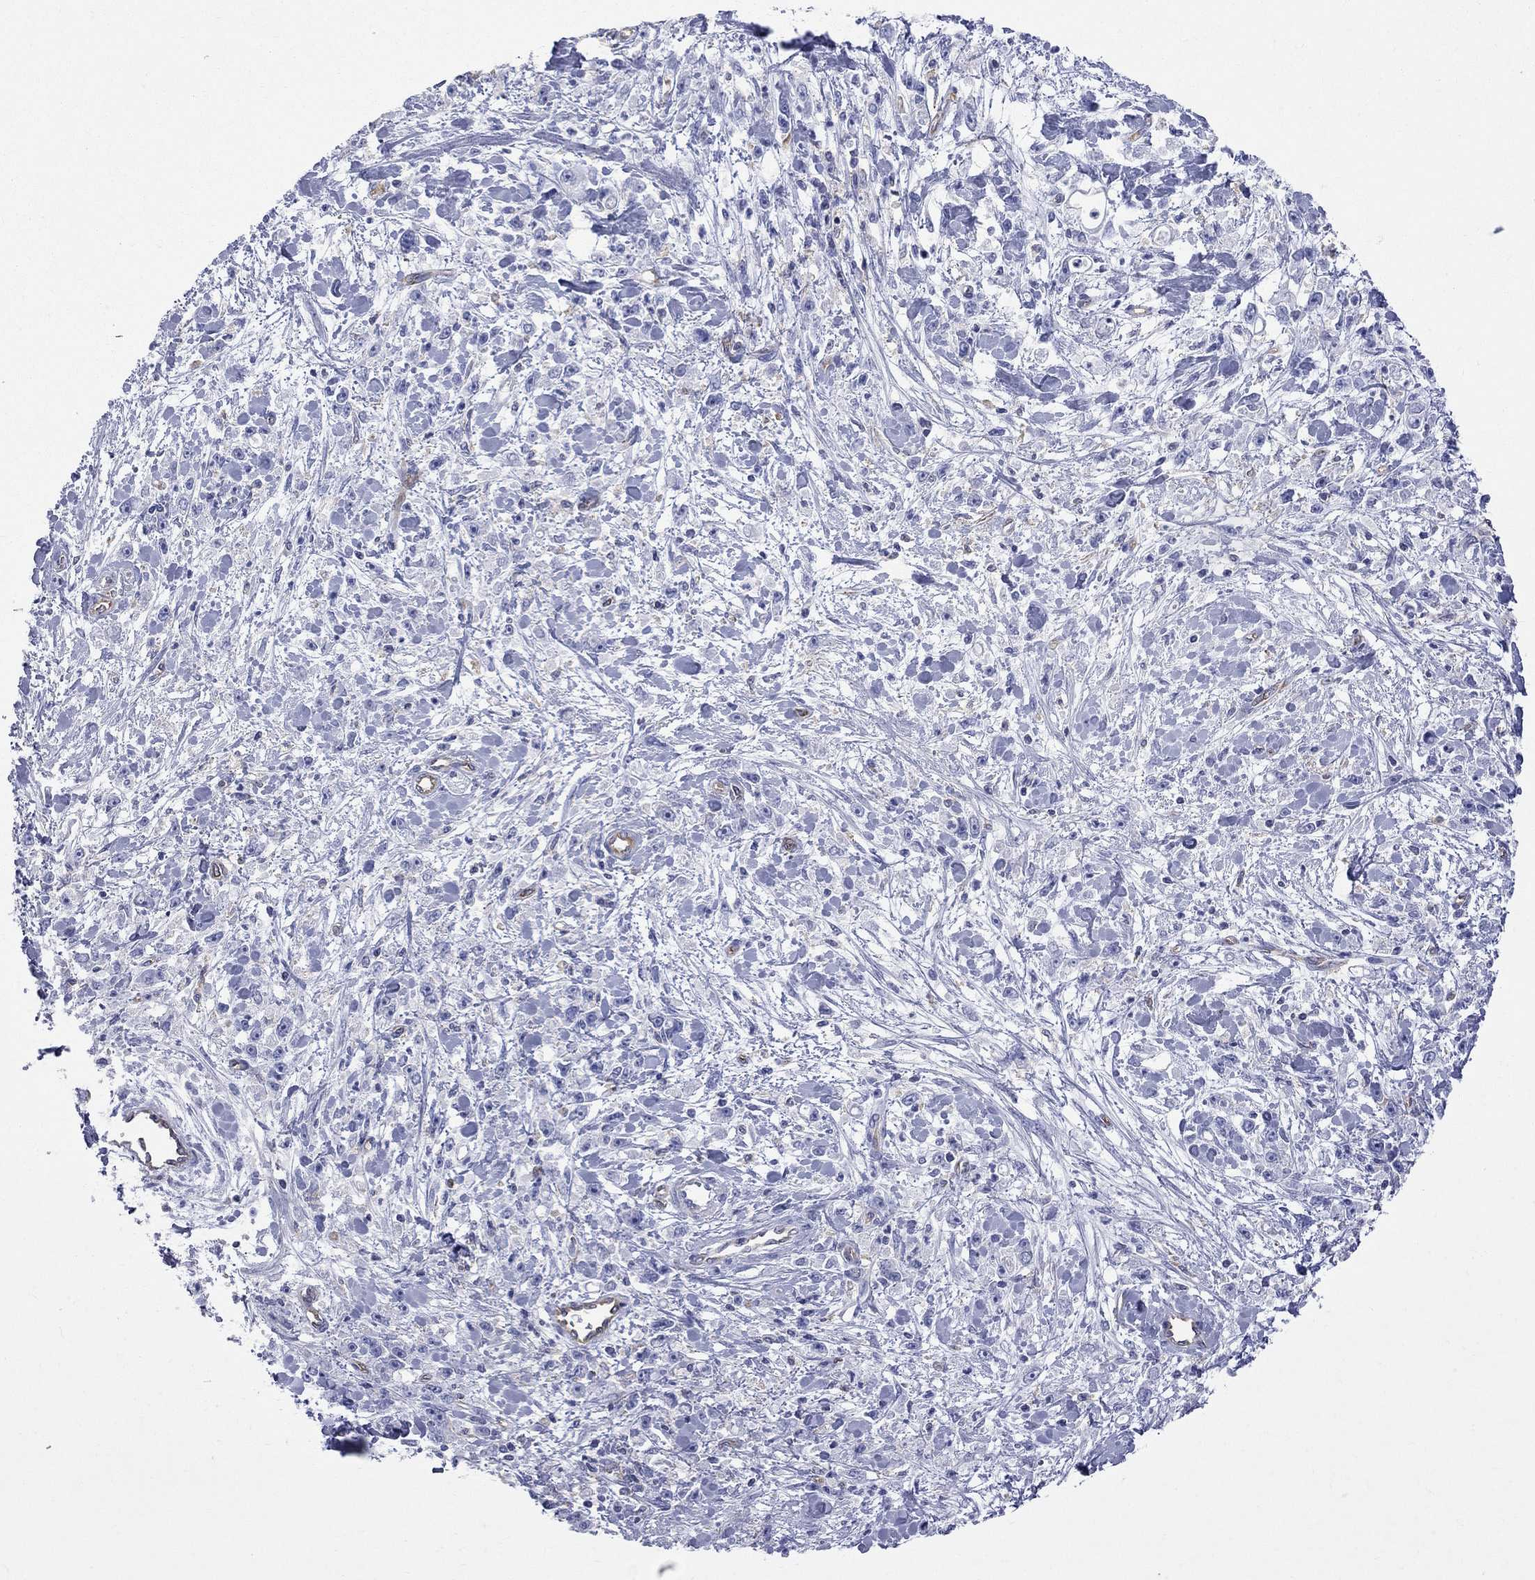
{"staining": {"intensity": "negative", "quantity": "none", "location": "none"}, "tissue": "stomach cancer", "cell_type": "Tumor cells", "image_type": "cancer", "snomed": [{"axis": "morphology", "description": "Adenocarcinoma, NOS"}, {"axis": "topography", "description": "Stomach"}], "caption": "This is a micrograph of immunohistochemistry staining of adenocarcinoma (stomach), which shows no staining in tumor cells.", "gene": "ABI3", "patient": {"sex": "female", "age": 59}}